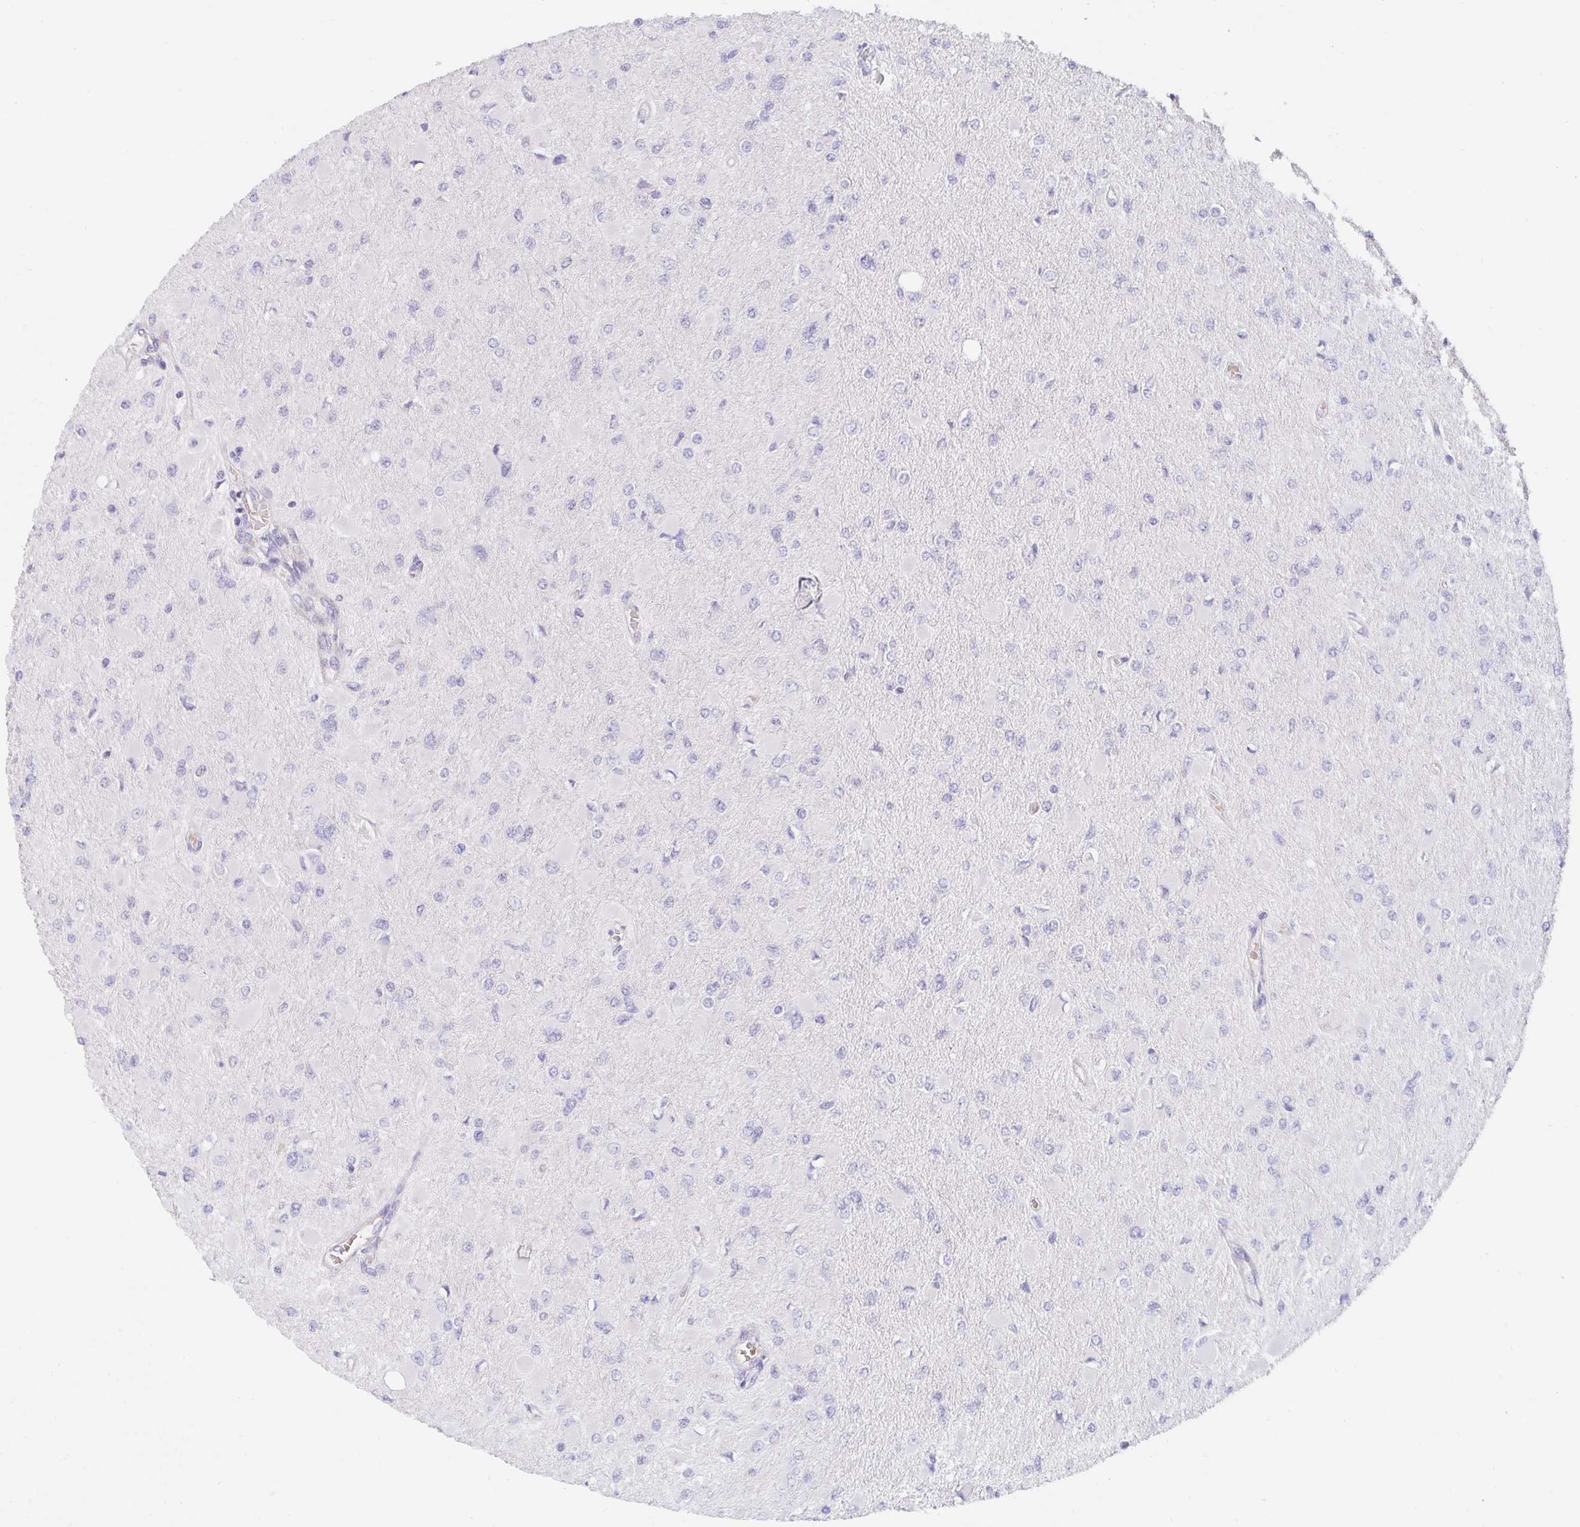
{"staining": {"intensity": "negative", "quantity": "none", "location": "none"}, "tissue": "glioma", "cell_type": "Tumor cells", "image_type": "cancer", "snomed": [{"axis": "morphology", "description": "Glioma, malignant, High grade"}, {"axis": "topography", "description": "Cerebral cortex"}], "caption": "IHC photomicrograph of human high-grade glioma (malignant) stained for a protein (brown), which reveals no positivity in tumor cells.", "gene": "PDX1", "patient": {"sex": "female", "age": 36}}